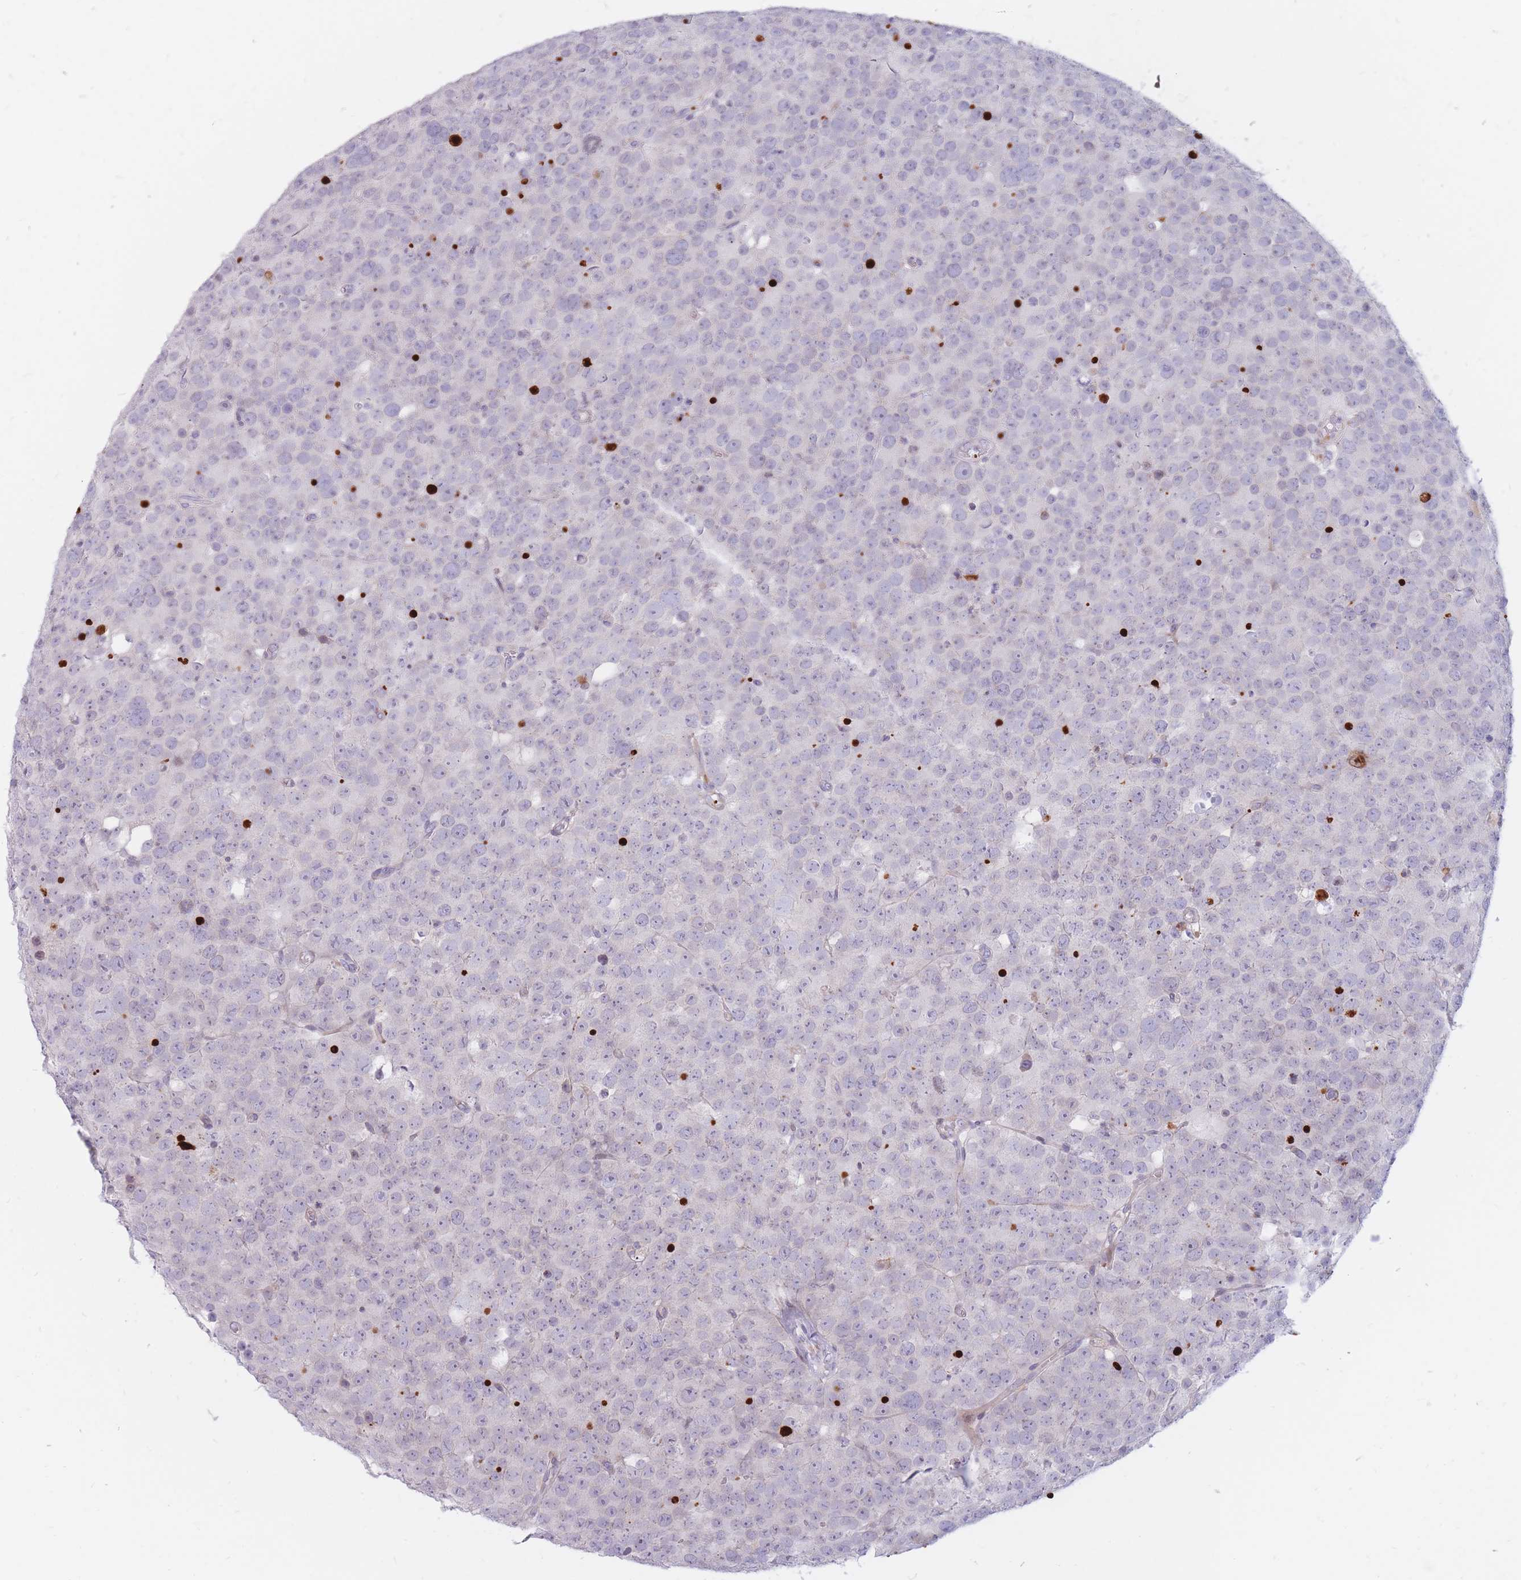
{"staining": {"intensity": "negative", "quantity": "none", "location": "none"}, "tissue": "testis cancer", "cell_type": "Tumor cells", "image_type": "cancer", "snomed": [{"axis": "morphology", "description": "Seminoma, NOS"}, {"axis": "topography", "description": "Testis"}], "caption": "Immunohistochemistry (IHC) histopathology image of neoplastic tissue: human testis cancer stained with DAB reveals no significant protein staining in tumor cells.", "gene": "PTGDR", "patient": {"sex": "male", "age": 71}}